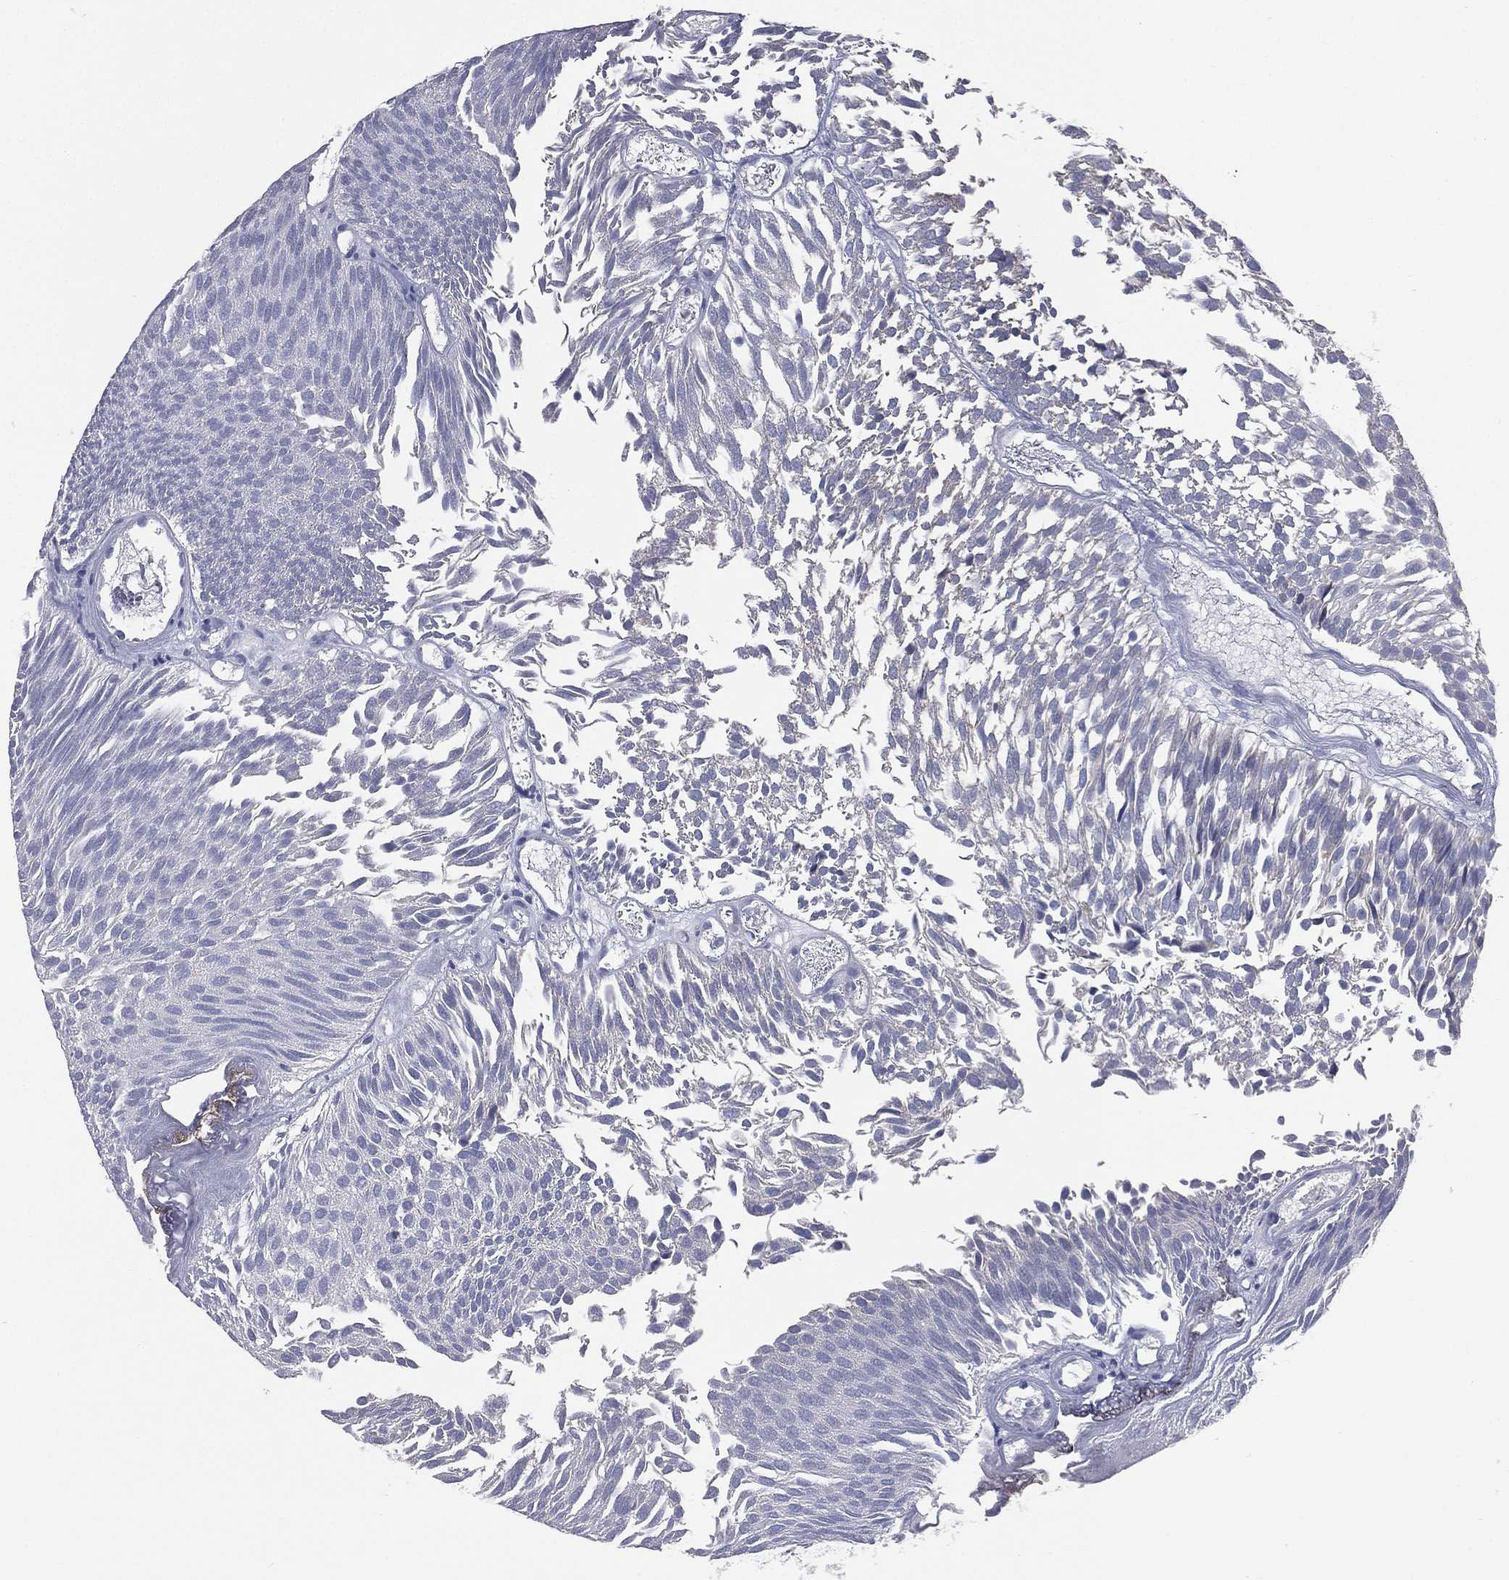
{"staining": {"intensity": "negative", "quantity": "none", "location": "none"}, "tissue": "urothelial cancer", "cell_type": "Tumor cells", "image_type": "cancer", "snomed": [{"axis": "morphology", "description": "Urothelial carcinoma, Low grade"}, {"axis": "topography", "description": "Urinary bladder"}], "caption": "Tumor cells show no significant expression in urothelial cancer.", "gene": "STK31", "patient": {"sex": "male", "age": 52}}